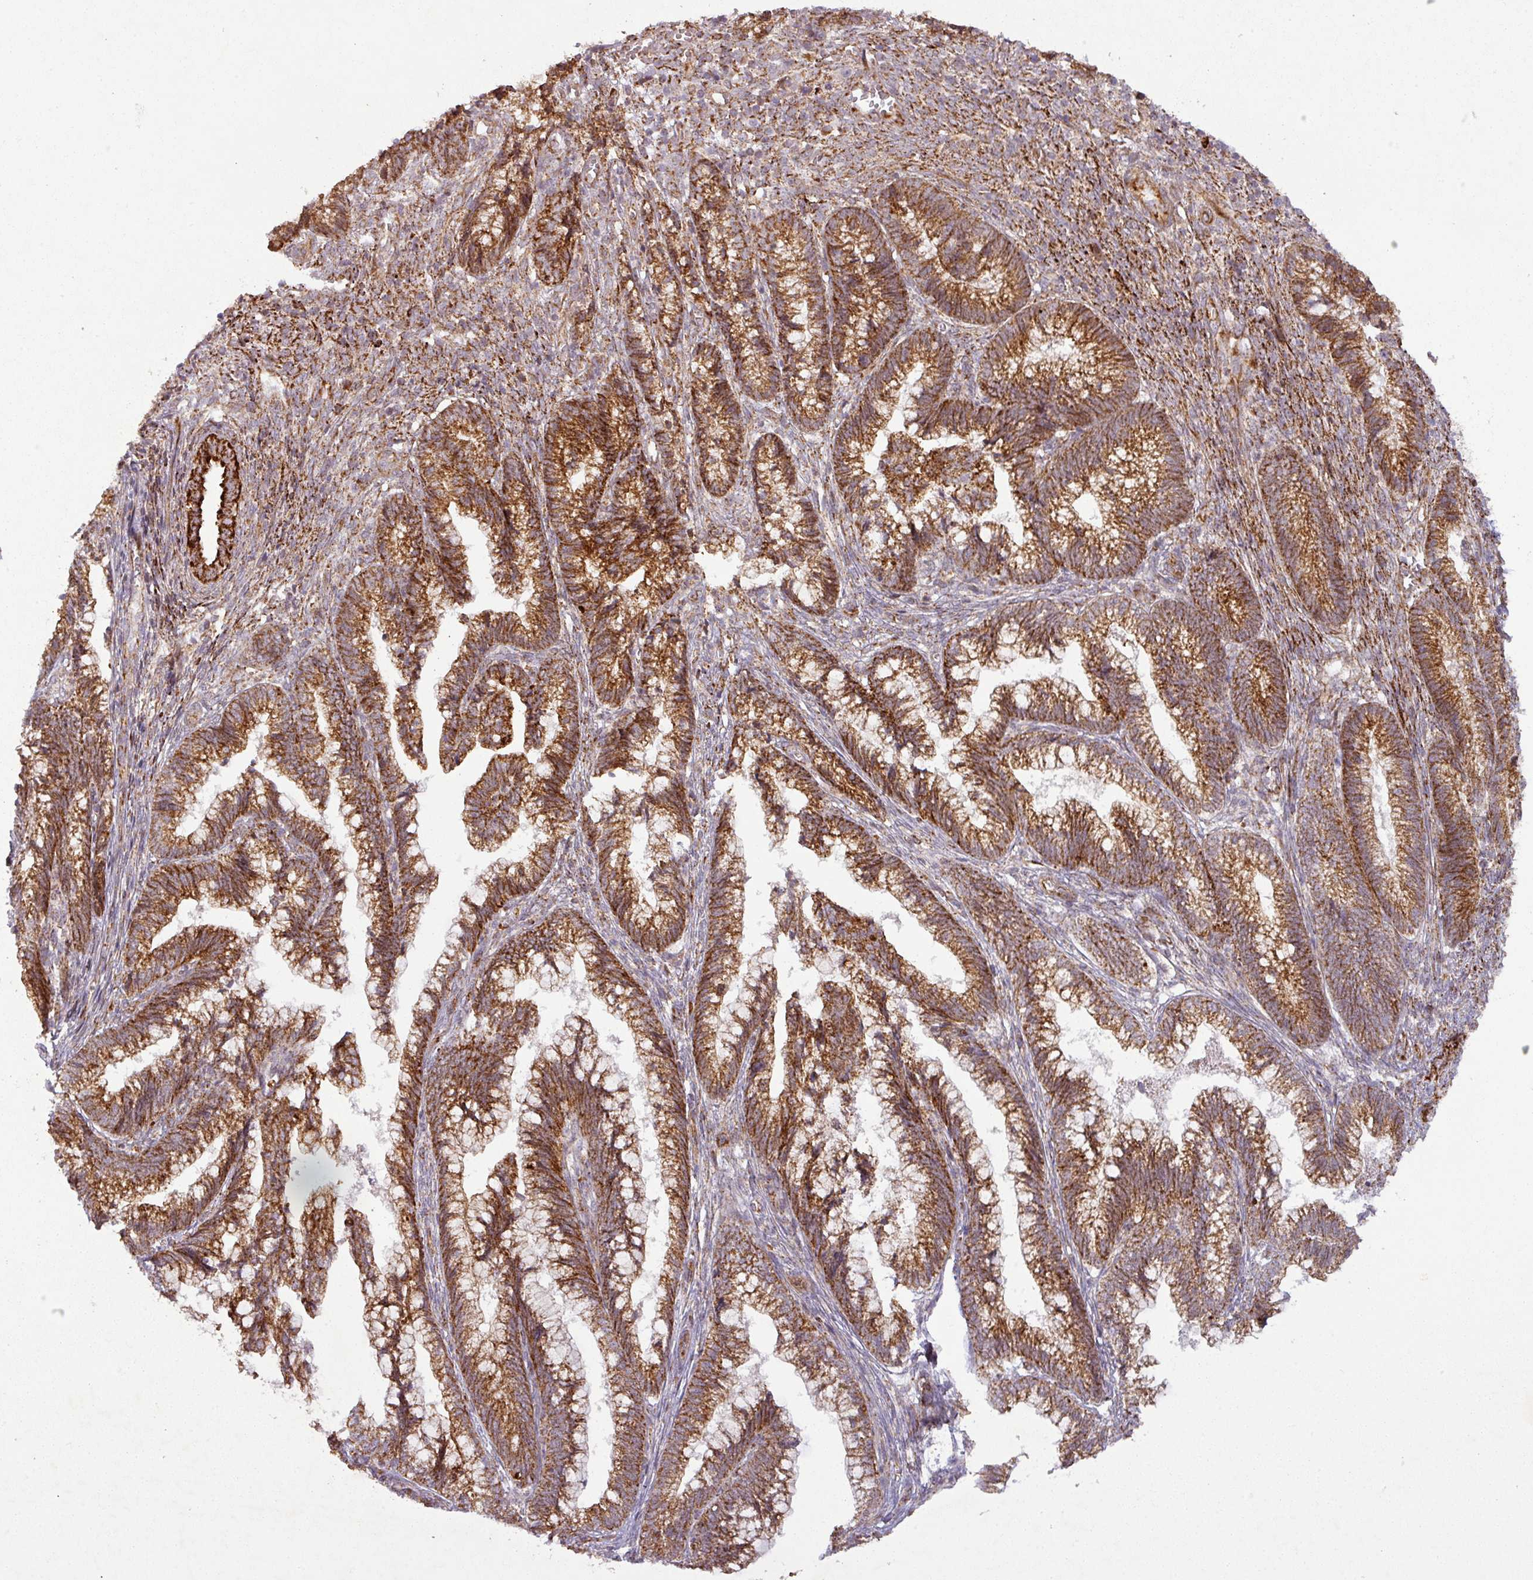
{"staining": {"intensity": "strong", "quantity": ">75%", "location": "cytoplasmic/membranous"}, "tissue": "cervical cancer", "cell_type": "Tumor cells", "image_type": "cancer", "snomed": [{"axis": "morphology", "description": "Adenocarcinoma, NOS"}, {"axis": "topography", "description": "Cervix"}], "caption": "A brown stain highlights strong cytoplasmic/membranous expression of a protein in human cervical cancer tumor cells.", "gene": "GPD2", "patient": {"sex": "female", "age": 44}}